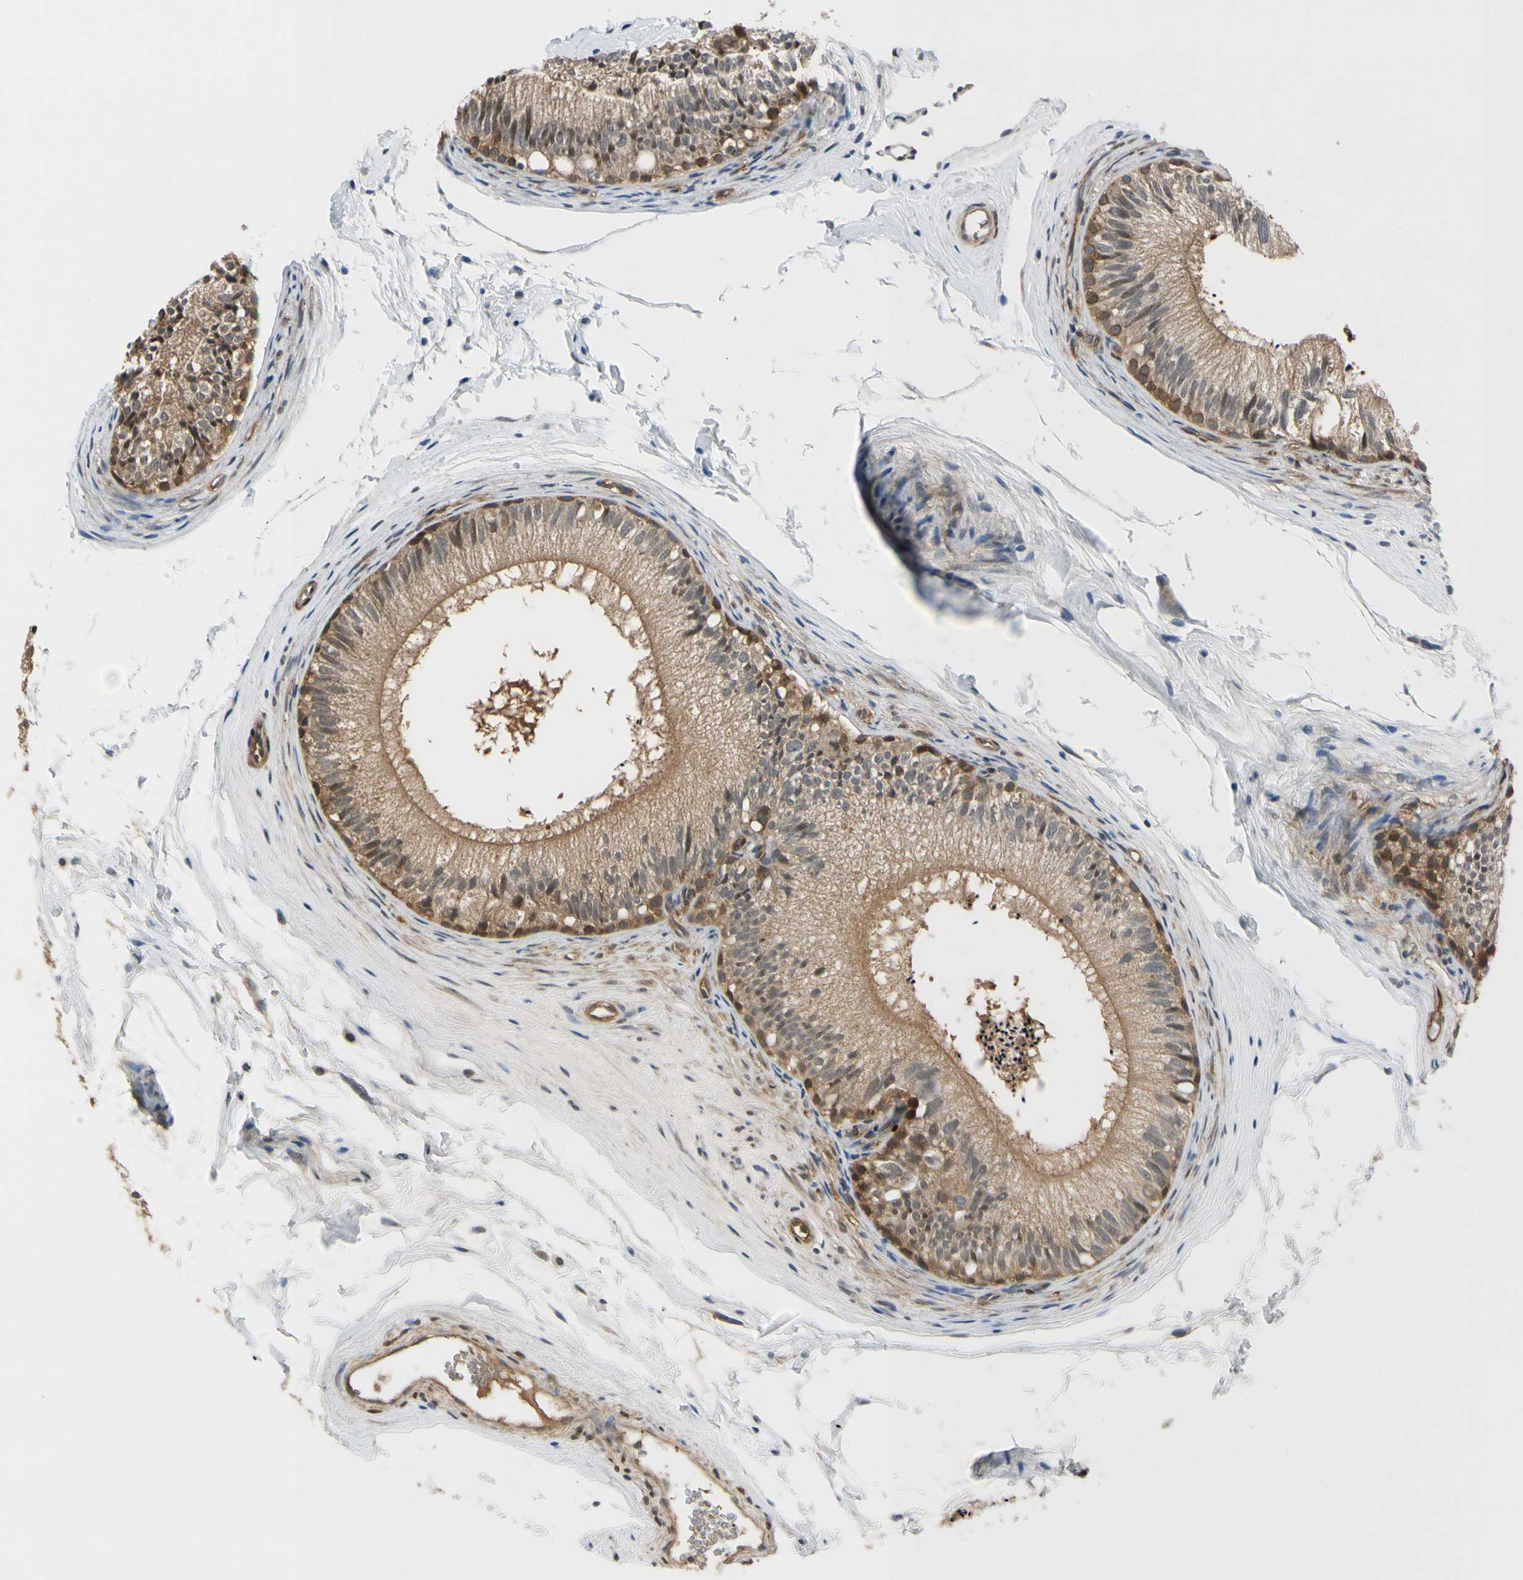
{"staining": {"intensity": "moderate", "quantity": ">75%", "location": "cytoplasmic/membranous"}, "tissue": "epididymis", "cell_type": "Glandular cells", "image_type": "normal", "snomed": [{"axis": "morphology", "description": "Normal tissue, NOS"}, {"axis": "topography", "description": "Epididymis"}], "caption": "IHC histopathology image of unremarkable human epididymis stained for a protein (brown), which reveals medium levels of moderate cytoplasmic/membranous staining in approximately >75% of glandular cells.", "gene": "RASGRF1", "patient": {"sex": "male", "age": 56}}